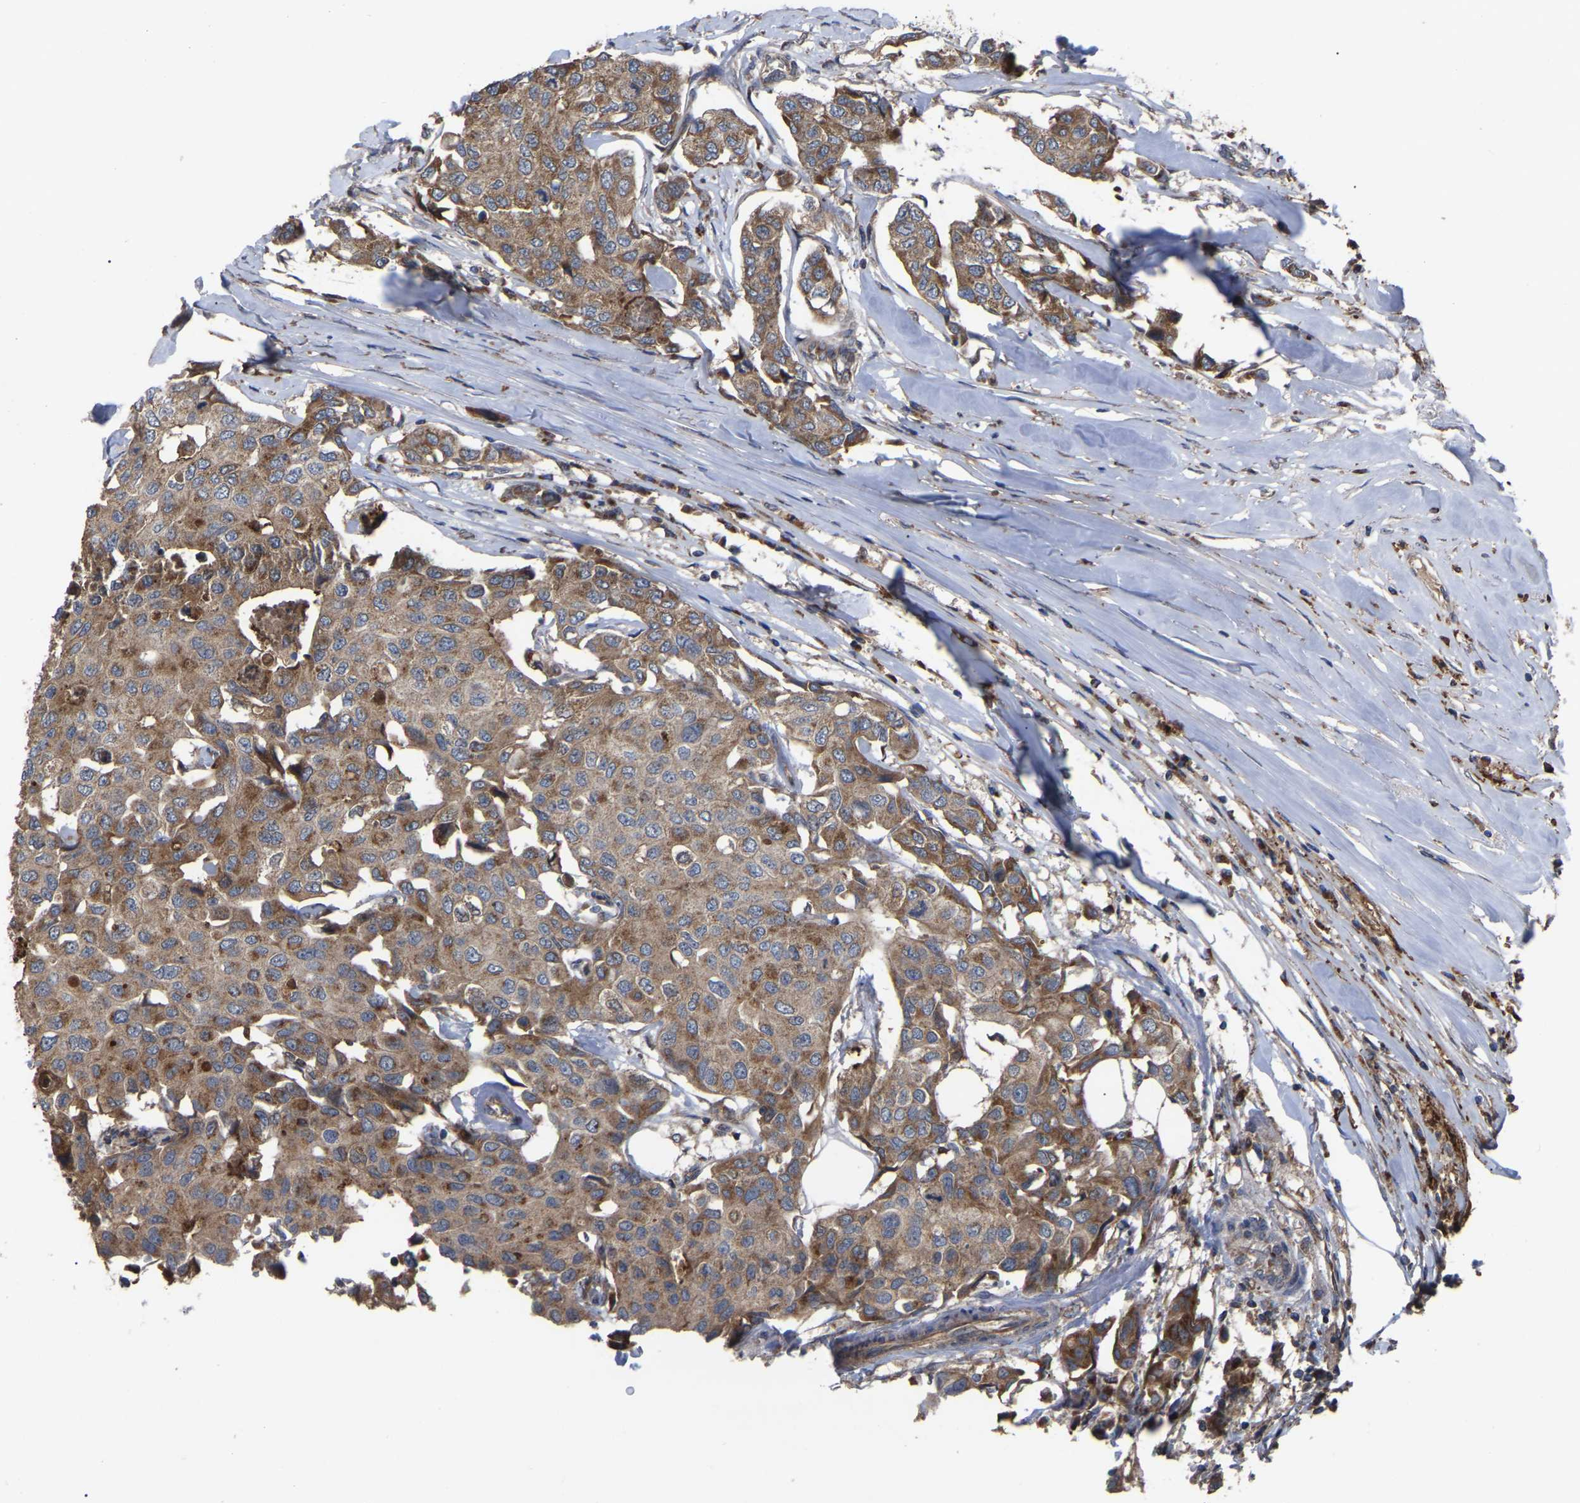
{"staining": {"intensity": "moderate", "quantity": ">75%", "location": "cytoplasmic/membranous"}, "tissue": "breast cancer", "cell_type": "Tumor cells", "image_type": "cancer", "snomed": [{"axis": "morphology", "description": "Duct carcinoma"}, {"axis": "topography", "description": "Breast"}], "caption": "Human breast infiltrating ductal carcinoma stained with a protein marker exhibits moderate staining in tumor cells.", "gene": "GCC1", "patient": {"sex": "female", "age": 80}}